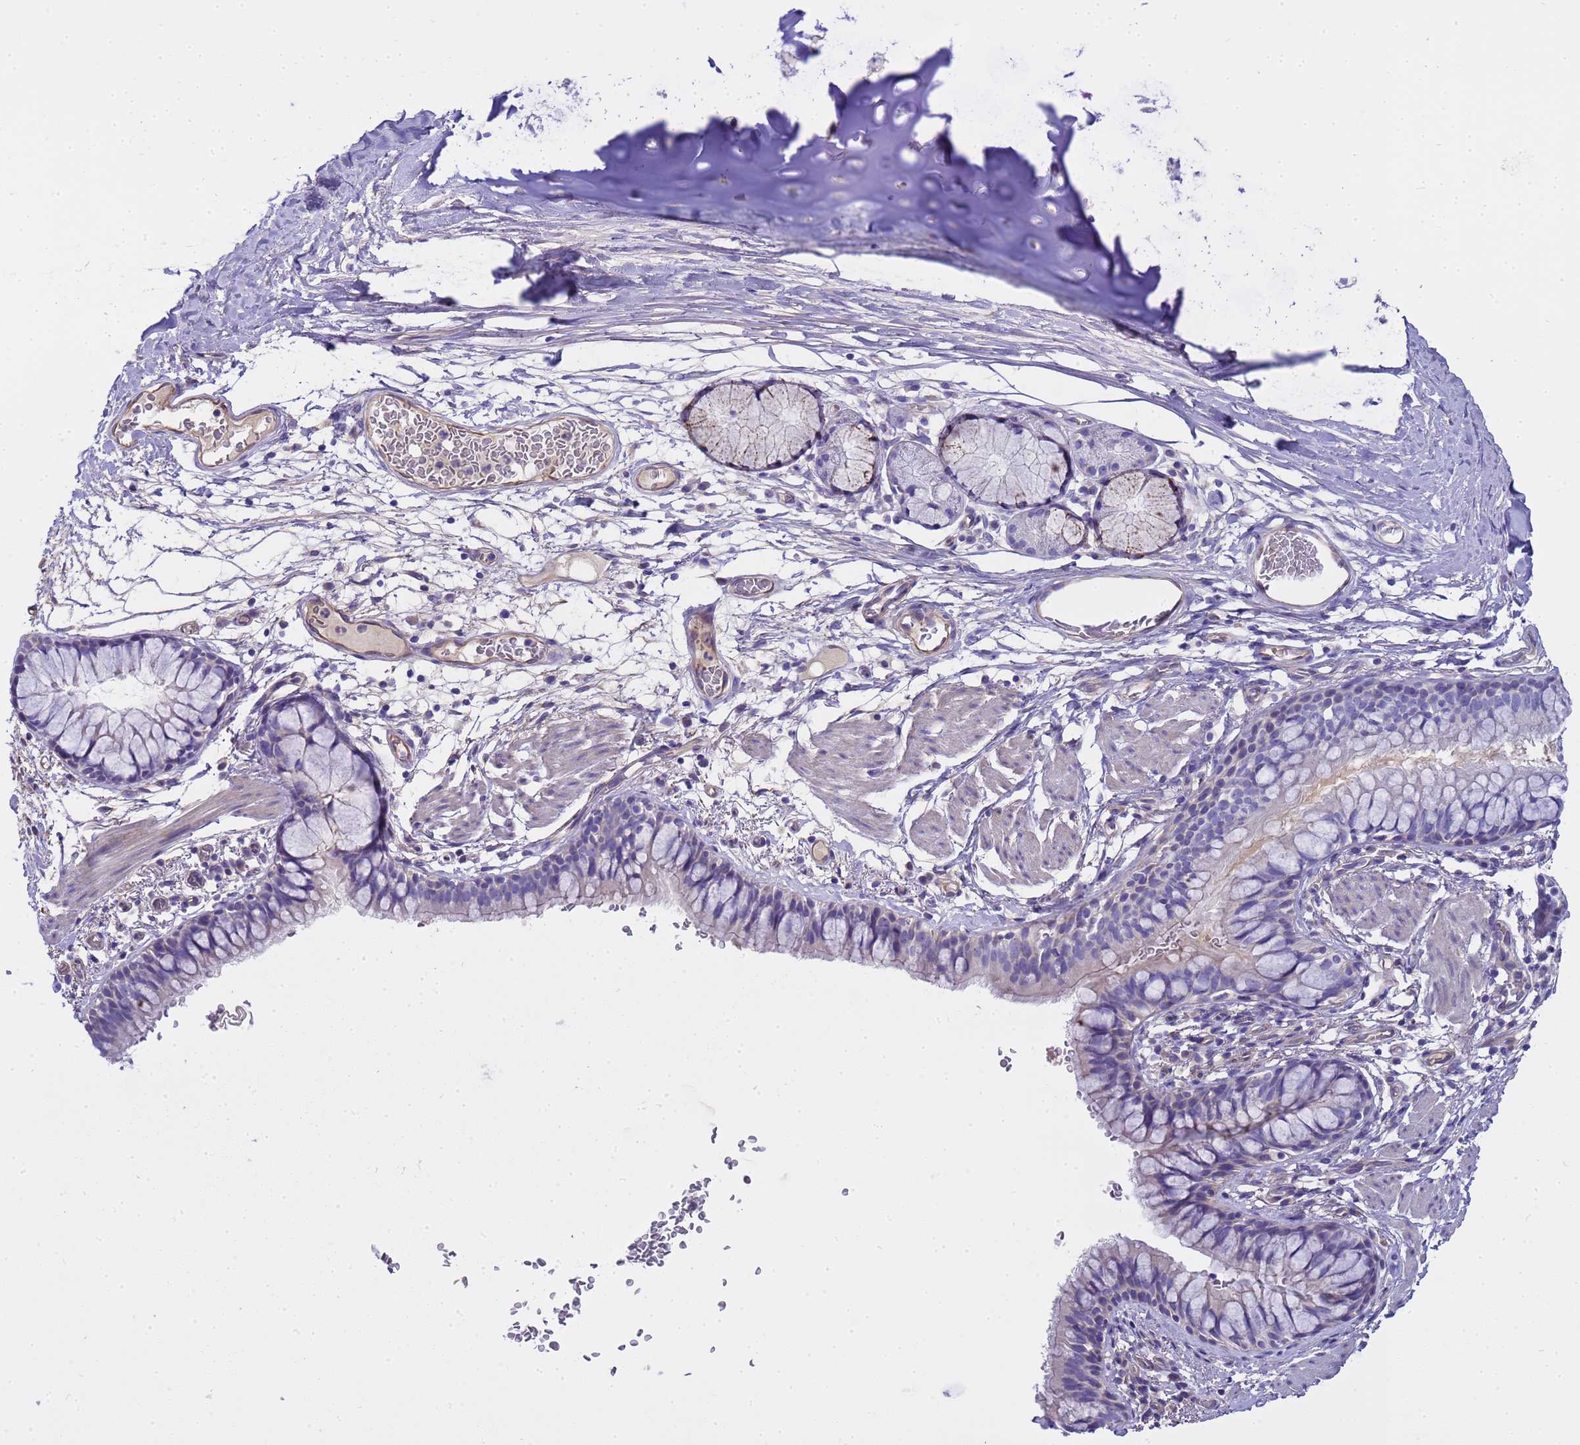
{"staining": {"intensity": "weak", "quantity": "<25%", "location": "cytoplasmic/membranous"}, "tissue": "bronchus", "cell_type": "Respiratory epithelial cells", "image_type": "normal", "snomed": [{"axis": "morphology", "description": "Normal tissue, NOS"}, {"axis": "topography", "description": "Cartilage tissue"}, {"axis": "topography", "description": "Bronchus"}], "caption": "This is an IHC image of unremarkable human bronchus. There is no positivity in respiratory epithelial cells.", "gene": "RIPPLY2", "patient": {"sex": "female", "age": 36}}